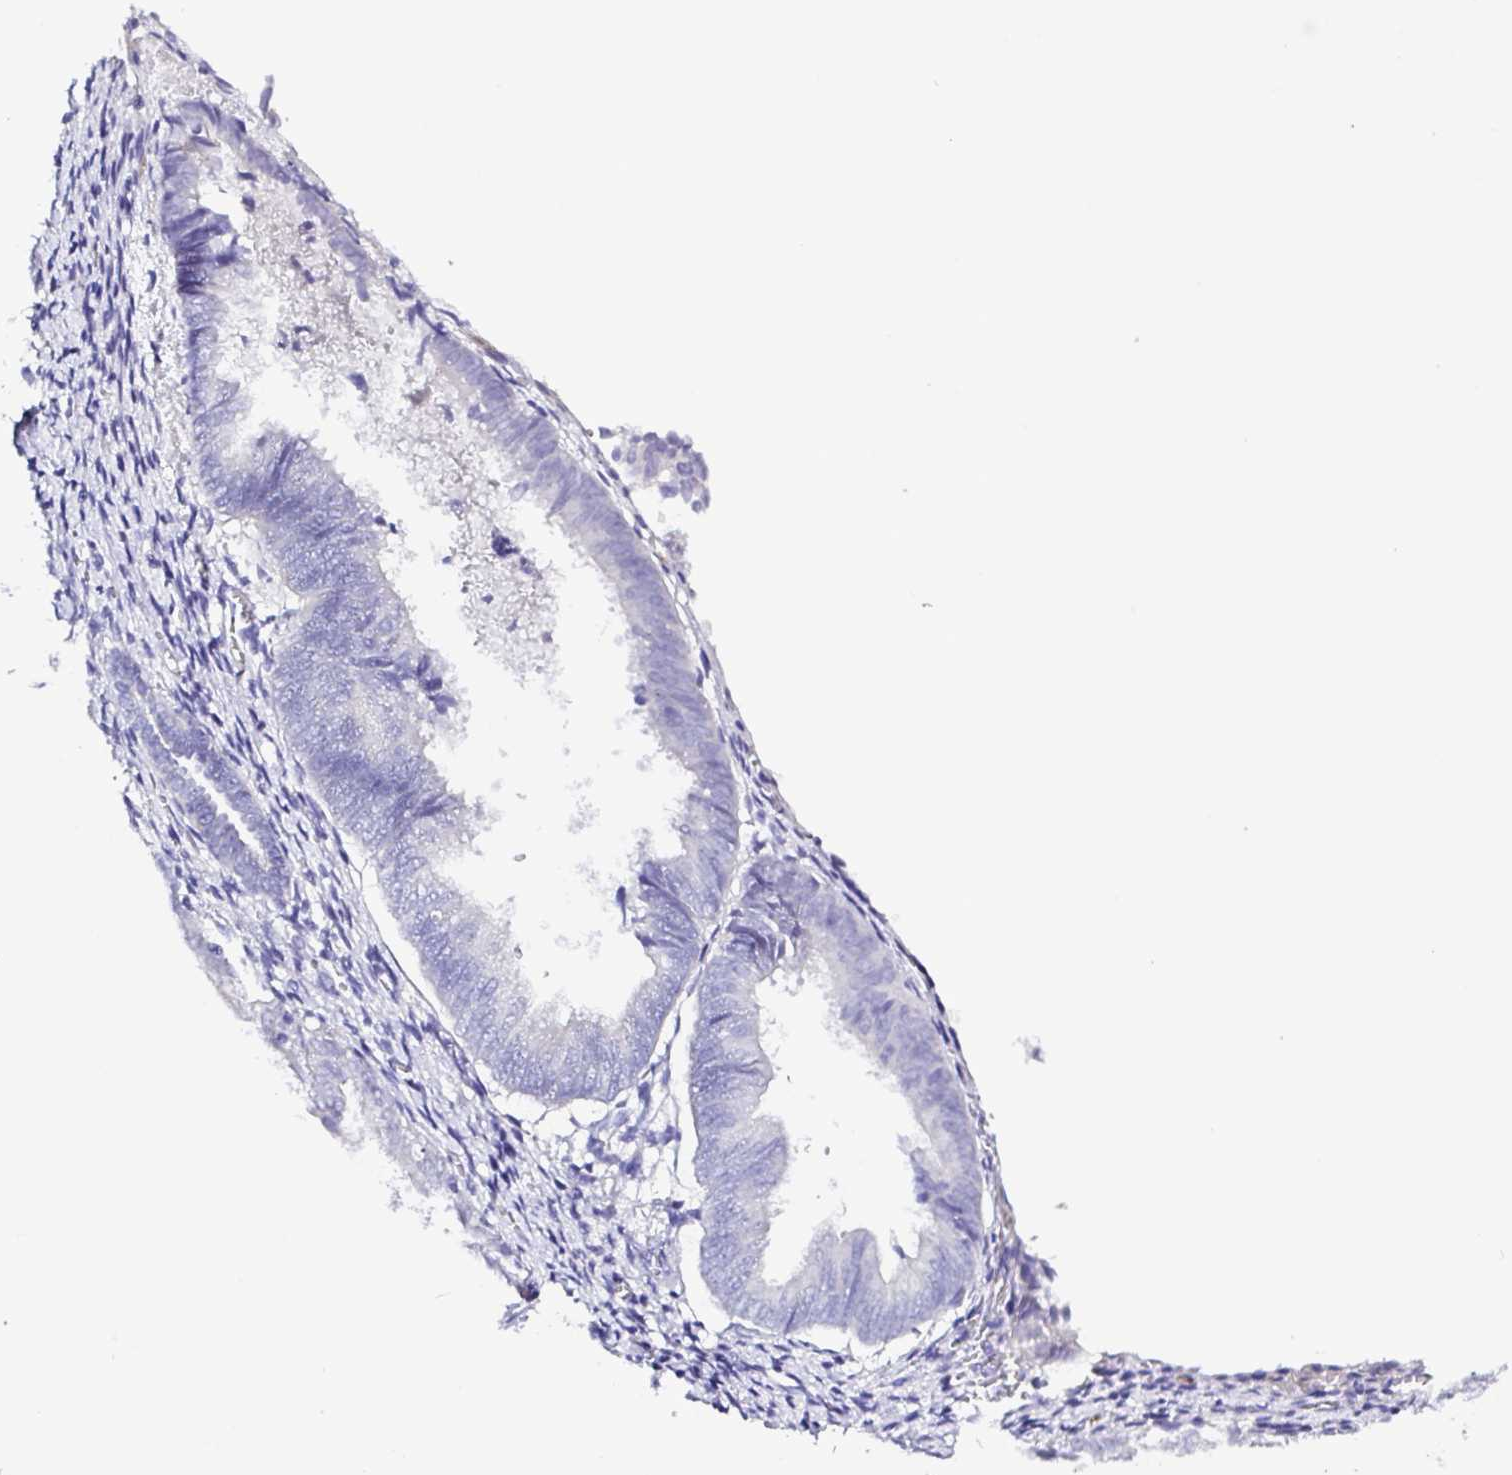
{"staining": {"intensity": "negative", "quantity": "none", "location": "none"}, "tissue": "endometrium", "cell_type": "Cells in endometrial stroma", "image_type": "normal", "snomed": [{"axis": "morphology", "description": "Normal tissue, NOS"}, {"axis": "topography", "description": "Endometrium"}], "caption": "Immunohistochemistry (IHC) of benign endometrium reveals no expression in cells in endometrial stroma.", "gene": "GABBR2", "patient": {"sex": "female", "age": 50}}